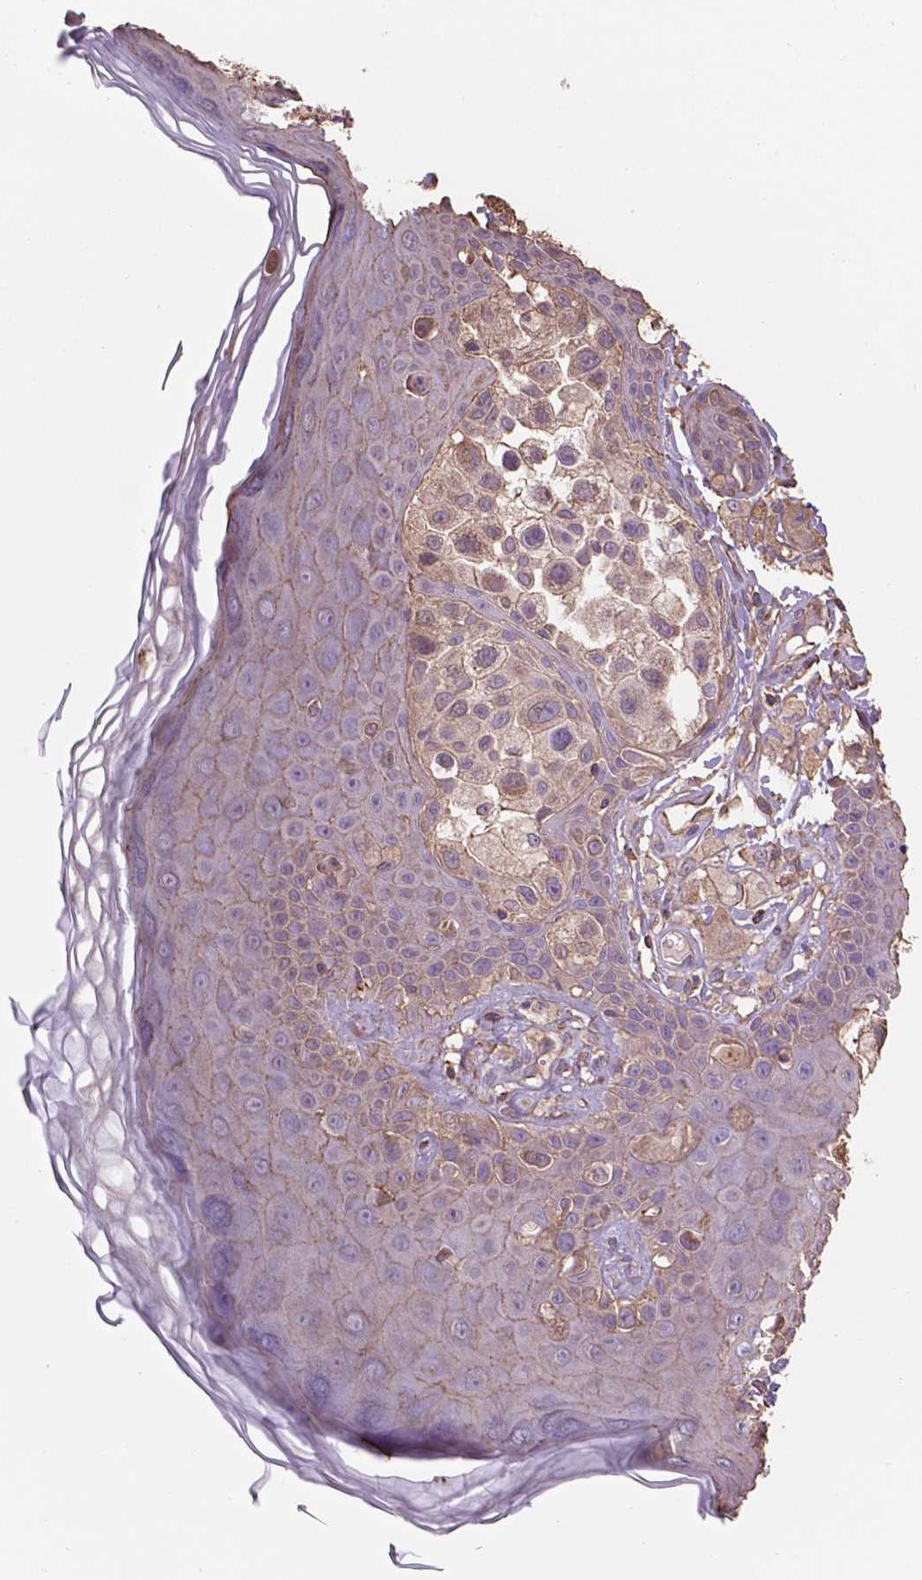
{"staining": {"intensity": "weak", "quantity": ">75%", "location": "cytoplasmic/membranous"}, "tissue": "melanoma", "cell_type": "Tumor cells", "image_type": "cancer", "snomed": [{"axis": "morphology", "description": "Malignant melanoma, NOS"}, {"axis": "topography", "description": "Skin"}], "caption": "DAB immunohistochemical staining of human malignant melanoma displays weak cytoplasmic/membranous protein positivity in approximately >75% of tumor cells.", "gene": "NIPA2", "patient": {"sex": "male", "age": 67}}